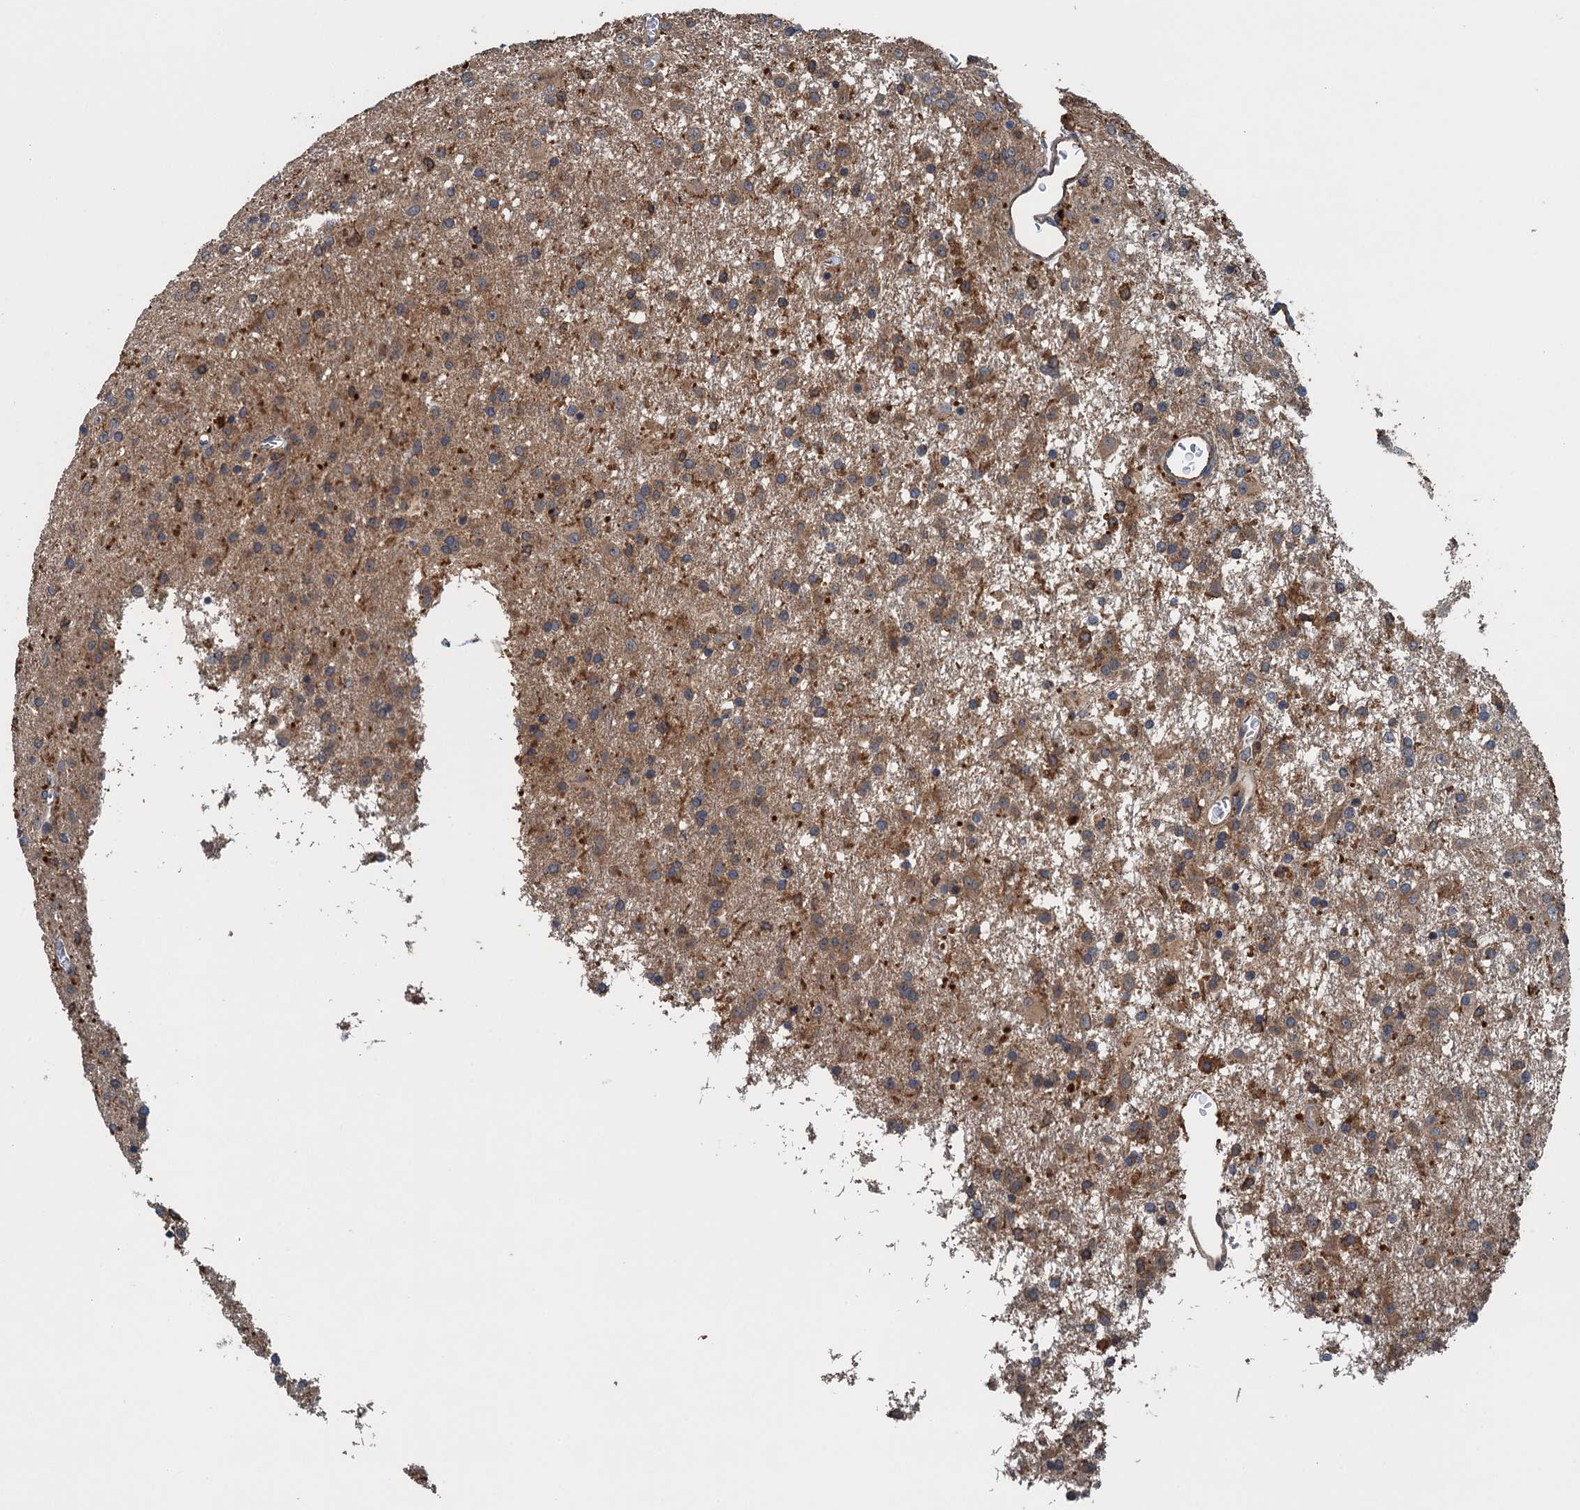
{"staining": {"intensity": "weak", "quantity": ">75%", "location": "cytoplasmic/membranous"}, "tissue": "glioma", "cell_type": "Tumor cells", "image_type": "cancer", "snomed": [{"axis": "morphology", "description": "Glioma, malignant, Low grade"}, {"axis": "topography", "description": "Brain"}], "caption": "Immunohistochemical staining of glioma demonstrates low levels of weak cytoplasmic/membranous protein staining in approximately >75% of tumor cells. The staining was performed using DAB (3,3'-diaminobenzidine) to visualize the protein expression in brown, while the nuclei were stained in blue with hematoxylin (Magnification: 20x).", "gene": "BORCS5", "patient": {"sex": "male", "age": 65}}